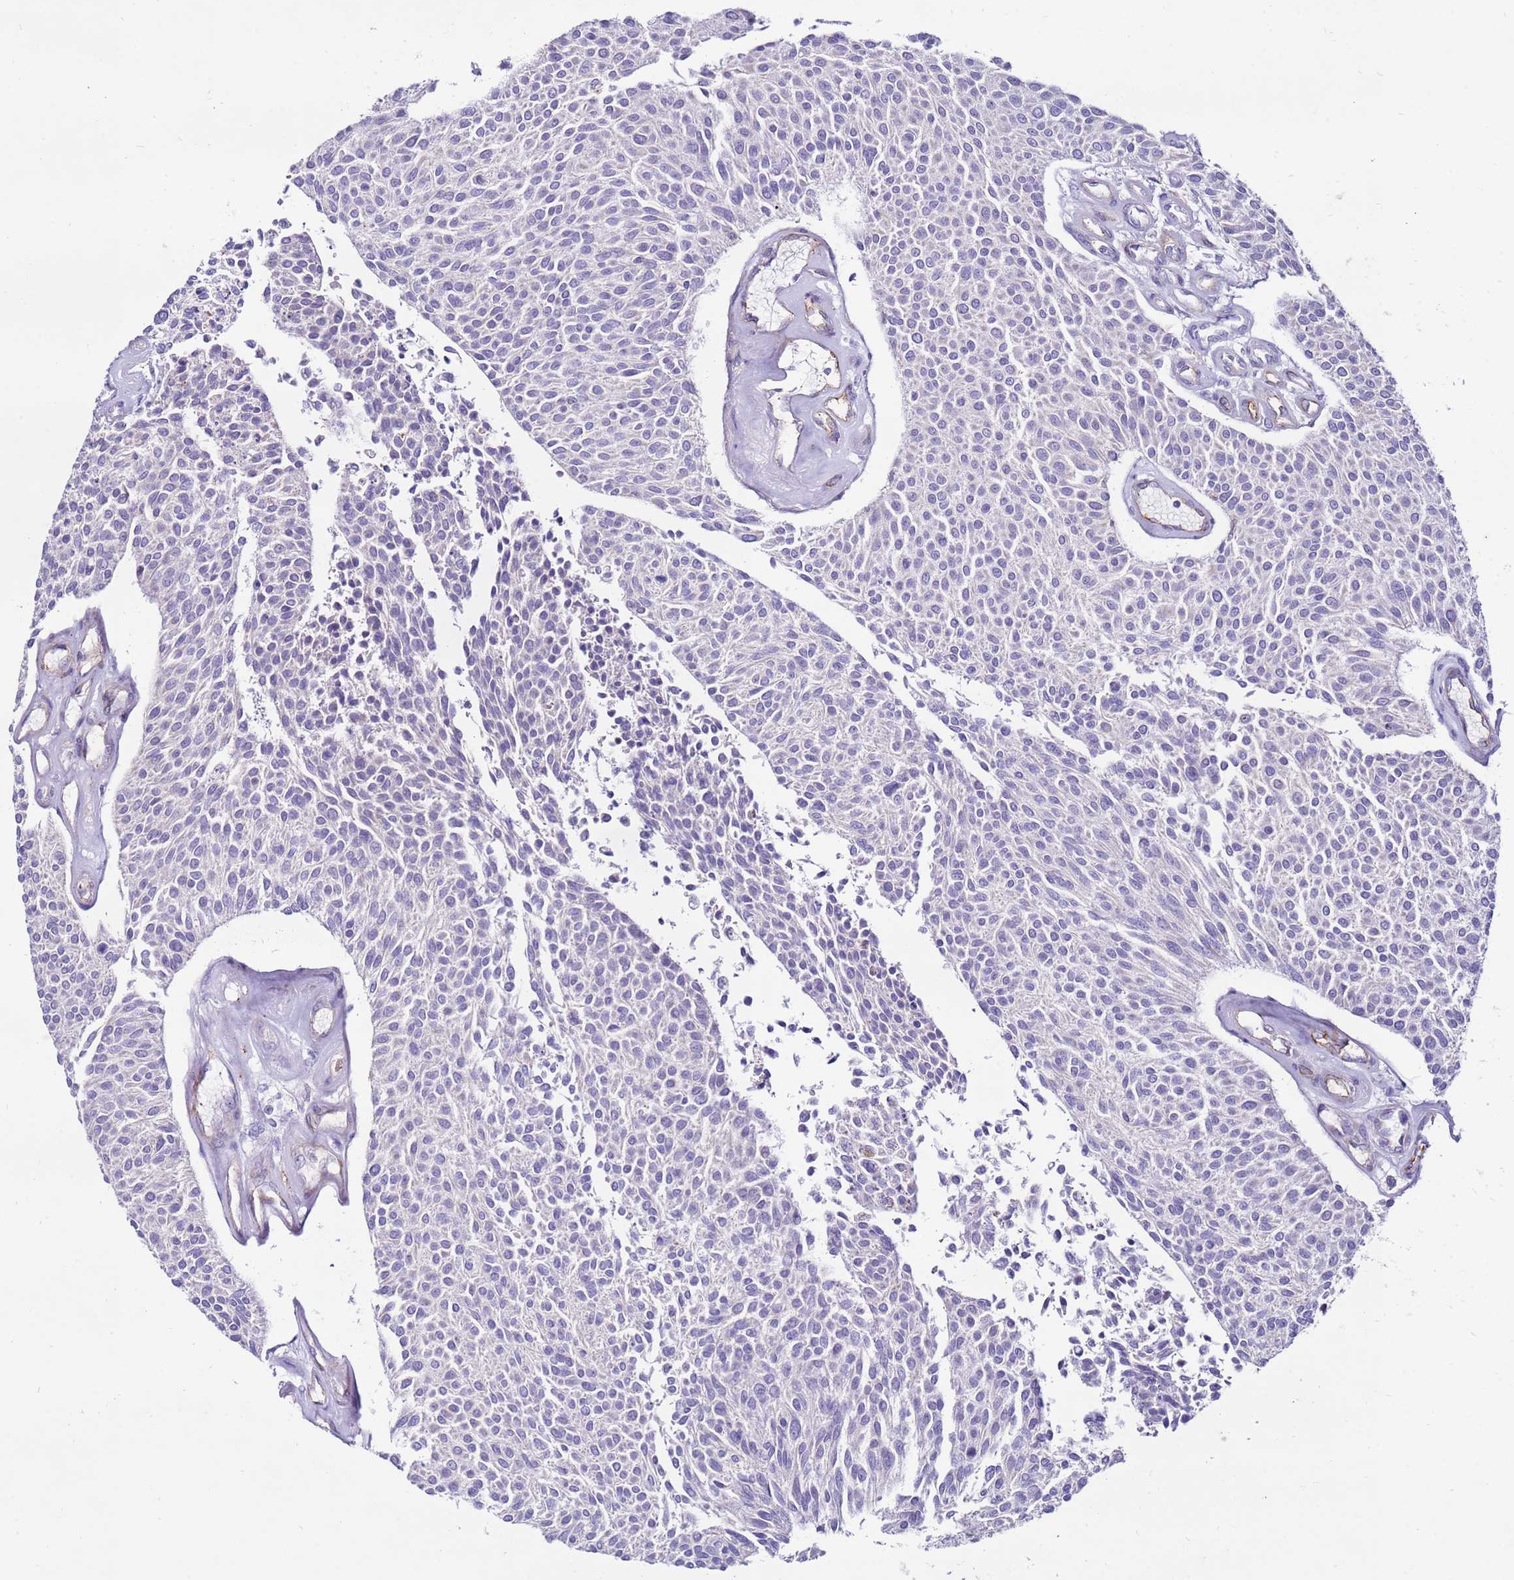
{"staining": {"intensity": "negative", "quantity": "none", "location": "none"}, "tissue": "urothelial cancer", "cell_type": "Tumor cells", "image_type": "cancer", "snomed": [{"axis": "morphology", "description": "Urothelial carcinoma, NOS"}, {"axis": "topography", "description": "Urinary bladder"}], "caption": "A high-resolution histopathology image shows IHC staining of urothelial cancer, which reveals no significant positivity in tumor cells.", "gene": "CLEC4M", "patient": {"sex": "male", "age": 55}}